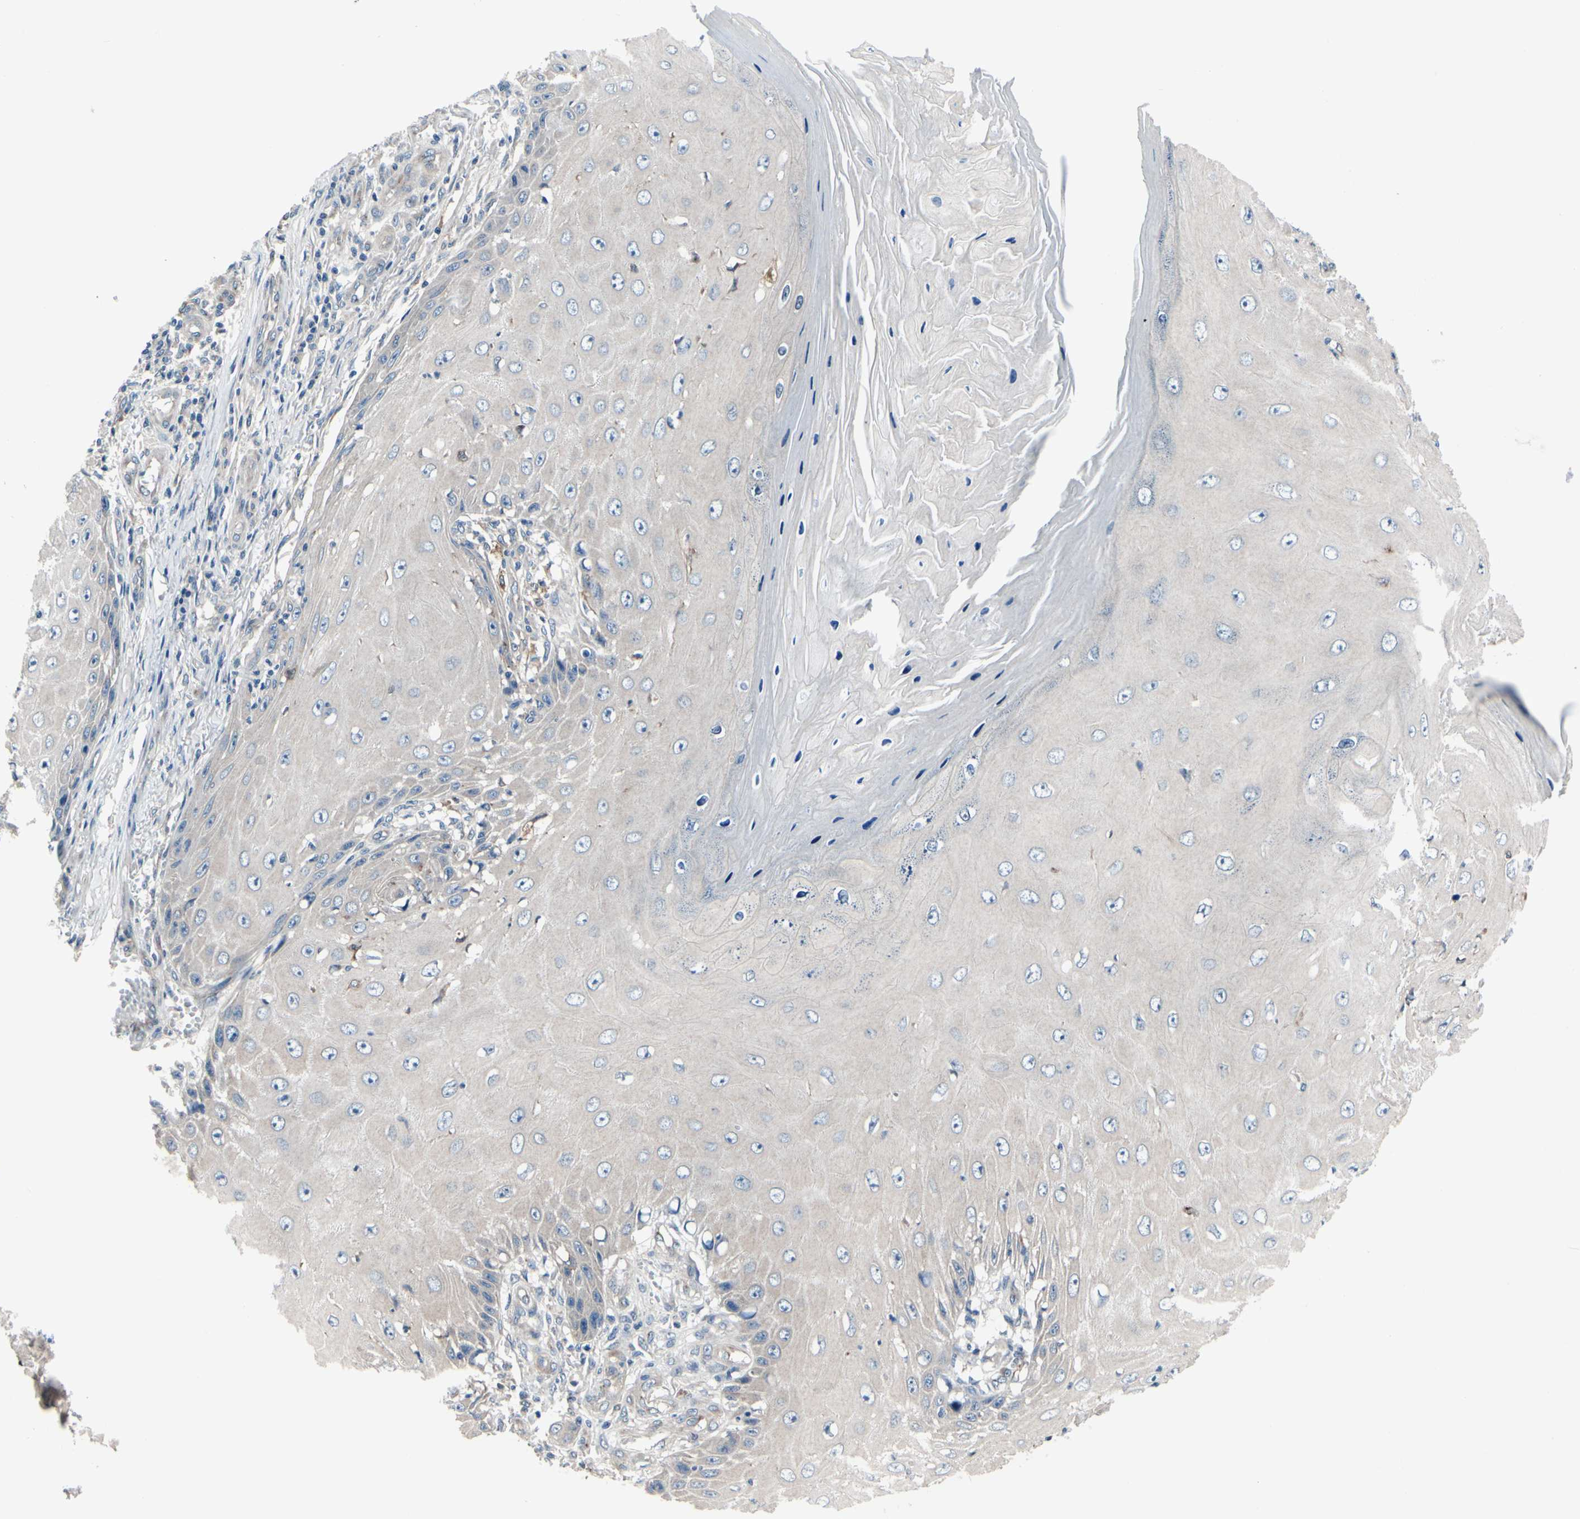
{"staining": {"intensity": "negative", "quantity": "none", "location": "none"}, "tissue": "skin cancer", "cell_type": "Tumor cells", "image_type": "cancer", "snomed": [{"axis": "morphology", "description": "Squamous cell carcinoma, NOS"}, {"axis": "topography", "description": "Skin"}], "caption": "Tumor cells show no significant expression in skin cancer.", "gene": "PRKAR2B", "patient": {"sex": "female", "age": 73}}